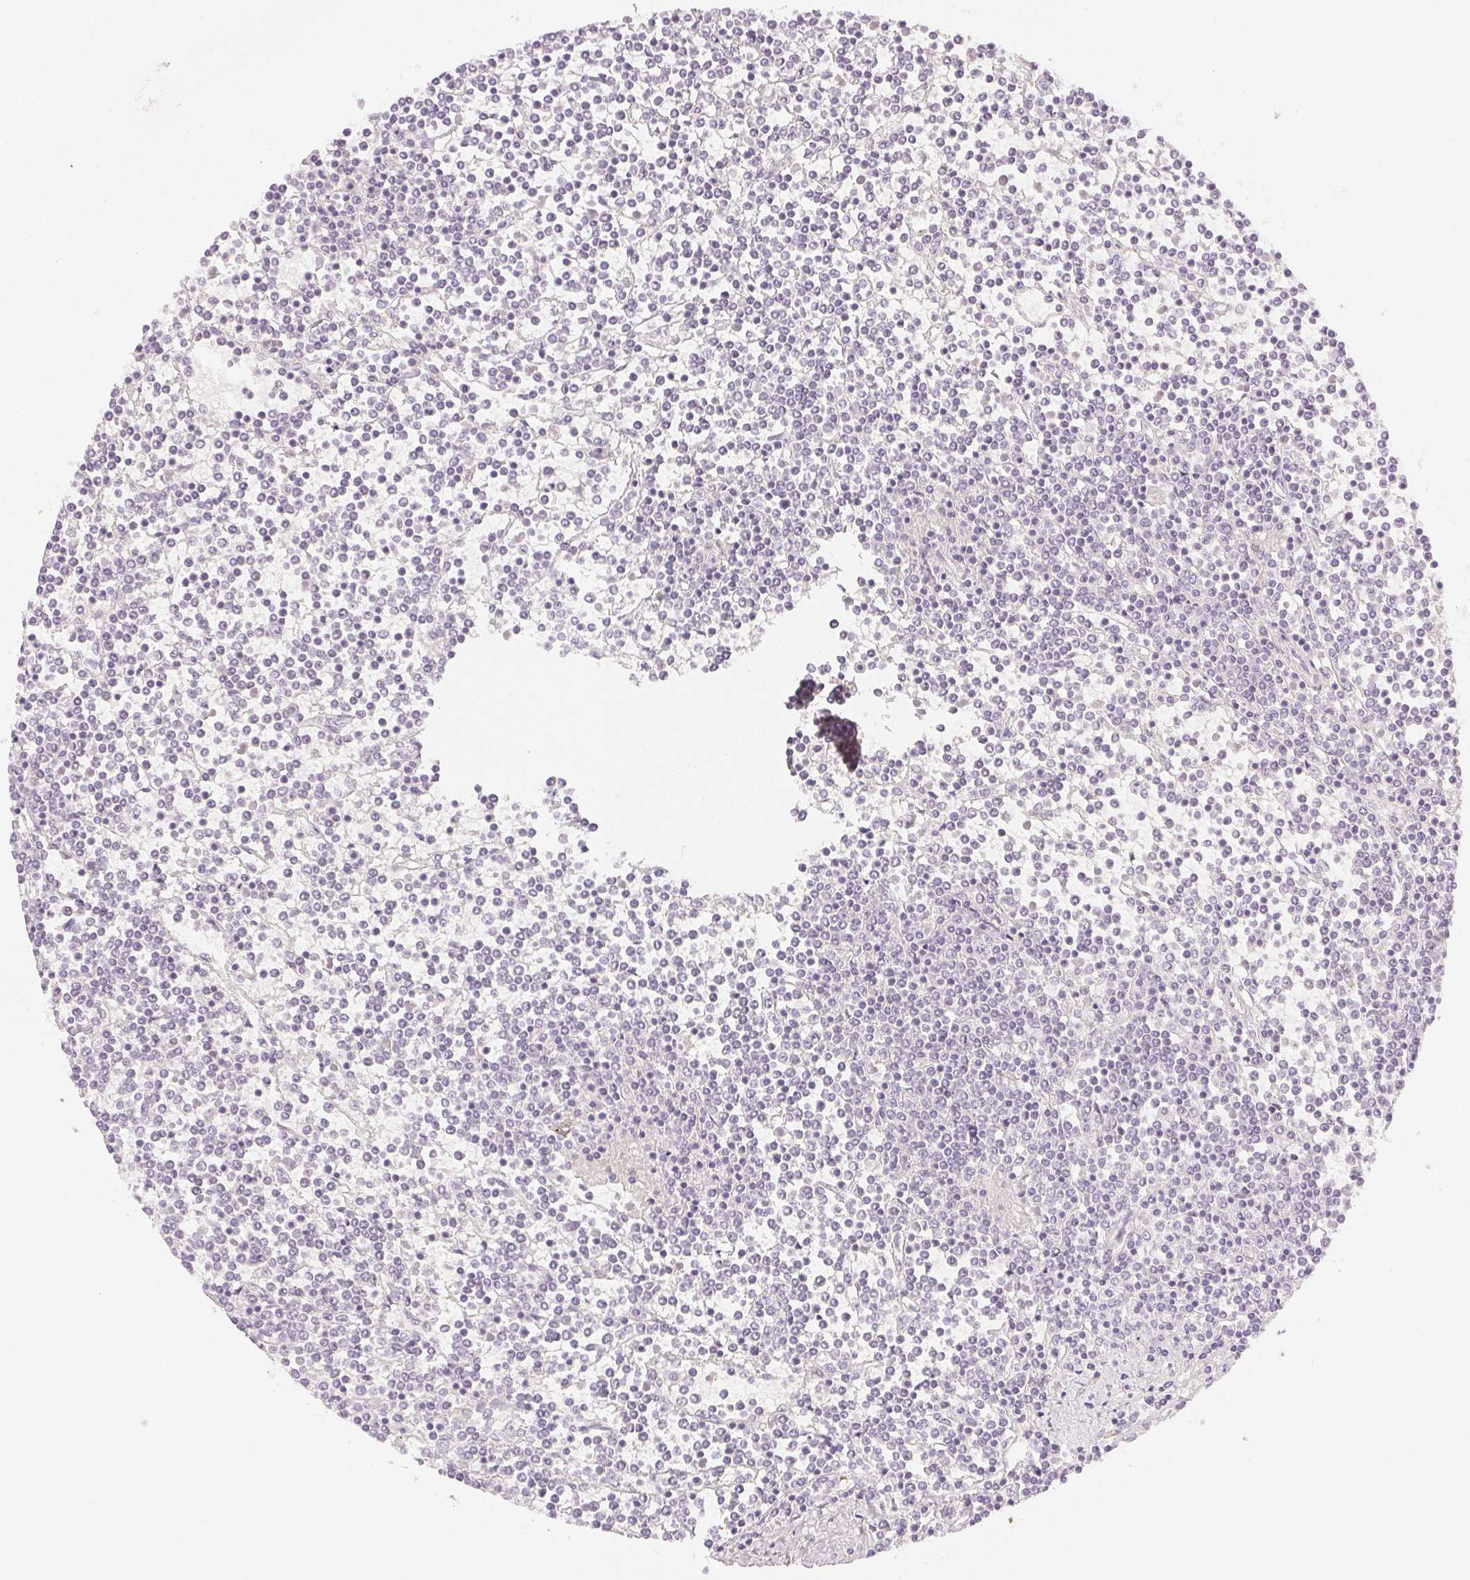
{"staining": {"intensity": "negative", "quantity": "none", "location": "none"}, "tissue": "lymphoma", "cell_type": "Tumor cells", "image_type": "cancer", "snomed": [{"axis": "morphology", "description": "Malignant lymphoma, non-Hodgkin's type, Low grade"}, {"axis": "topography", "description": "Spleen"}], "caption": "This is an IHC photomicrograph of lymphoma. There is no staining in tumor cells.", "gene": "SLC5A2", "patient": {"sex": "female", "age": 19}}